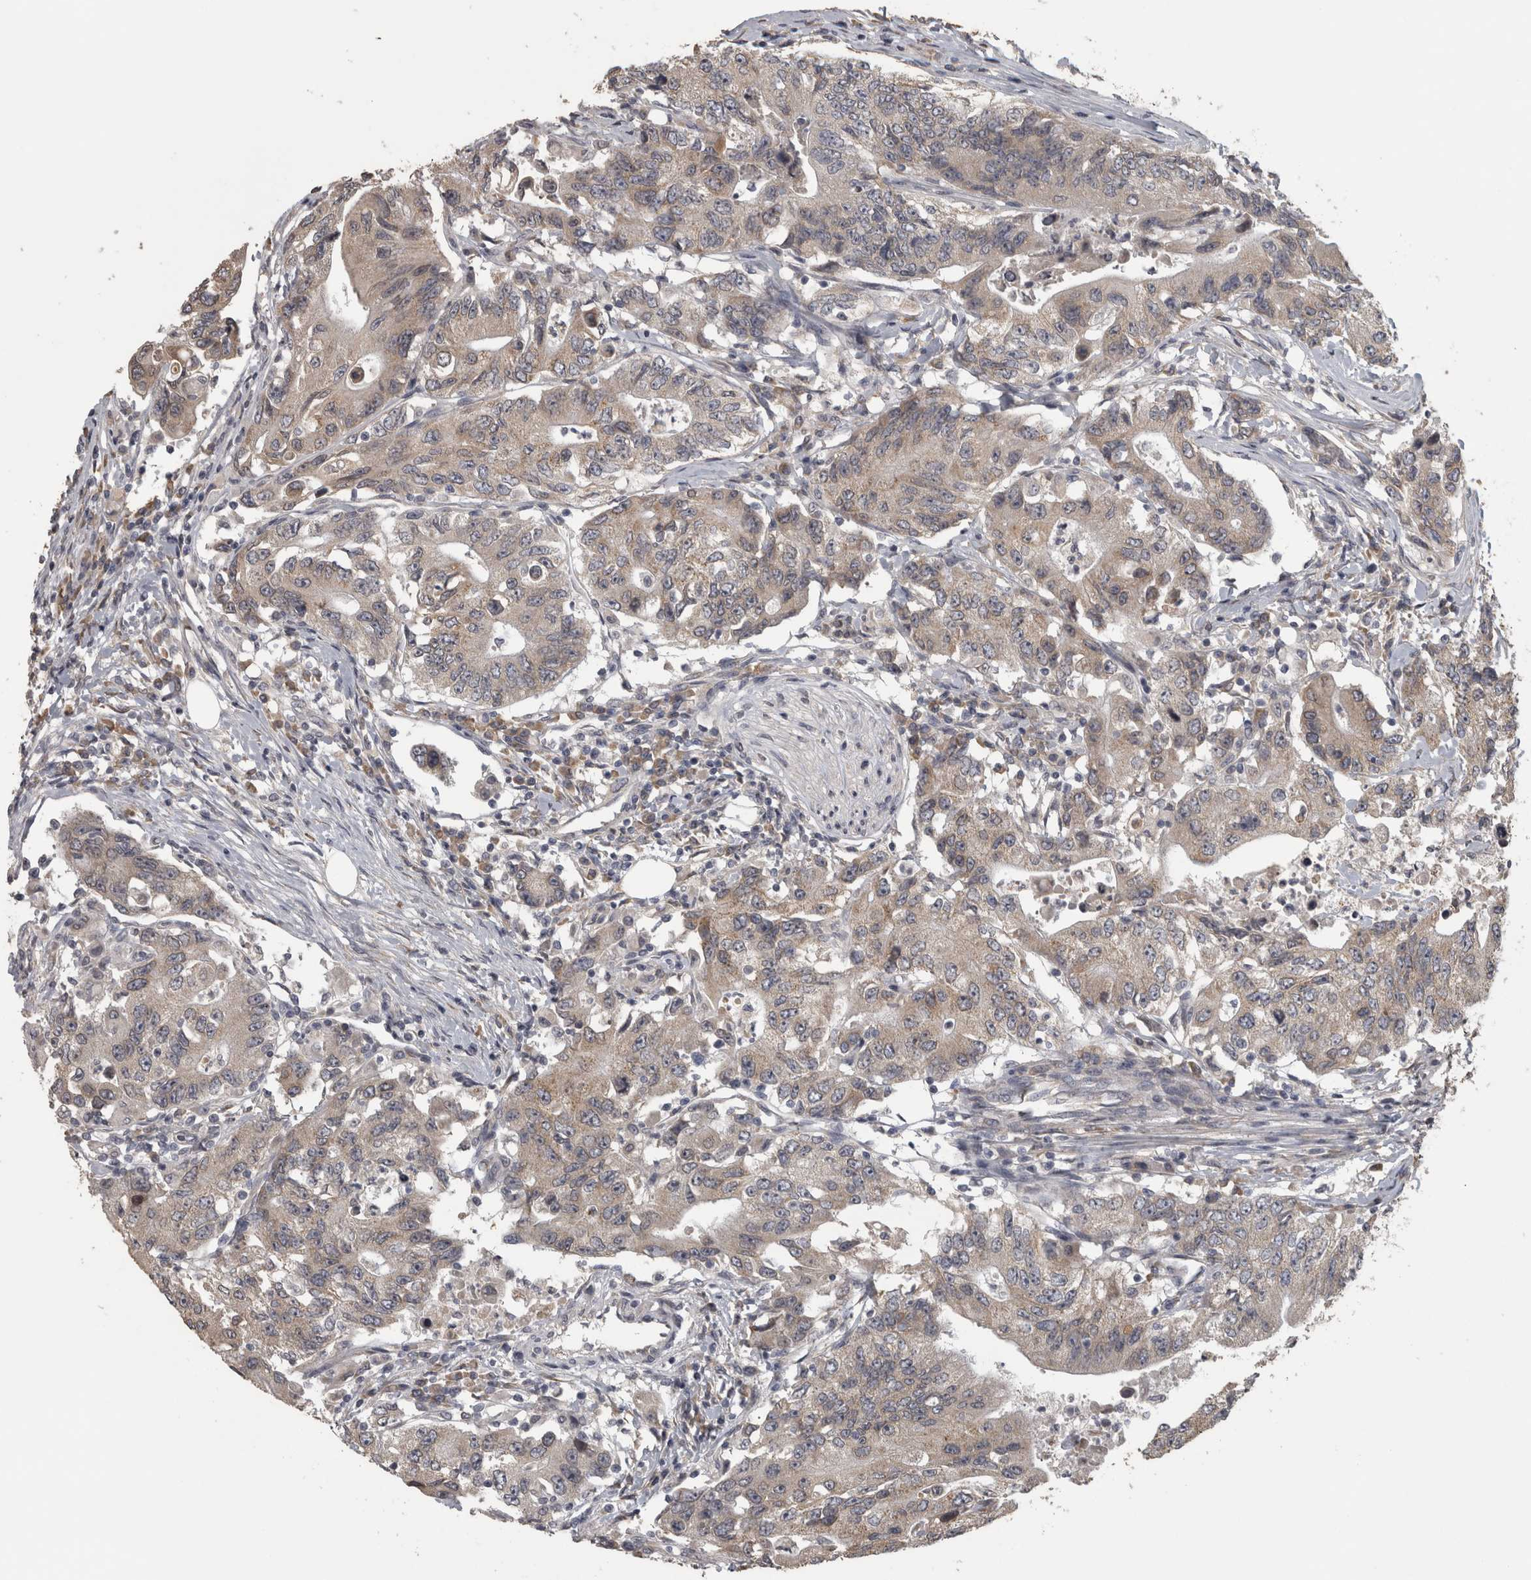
{"staining": {"intensity": "weak", "quantity": "25%-75%", "location": "cytoplasmic/membranous"}, "tissue": "colorectal cancer", "cell_type": "Tumor cells", "image_type": "cancer", "snomed": [{"axis": "morphology", "description": "Adenocarcinoma, NOS"}, {"axis": "topography", "description": "Colon"}], "caption": "Colorectal adenocarcinoma stained with DAB (3,3'-diaminobenzidine) IHC exhibits low levels of weak cytoplasmic/membranous positivity in approximately 25%-75% of tumor cells. Nuclei are stained in blue.", "gene": "RAB29", "patient": {"sex": "female", "age": 77}}